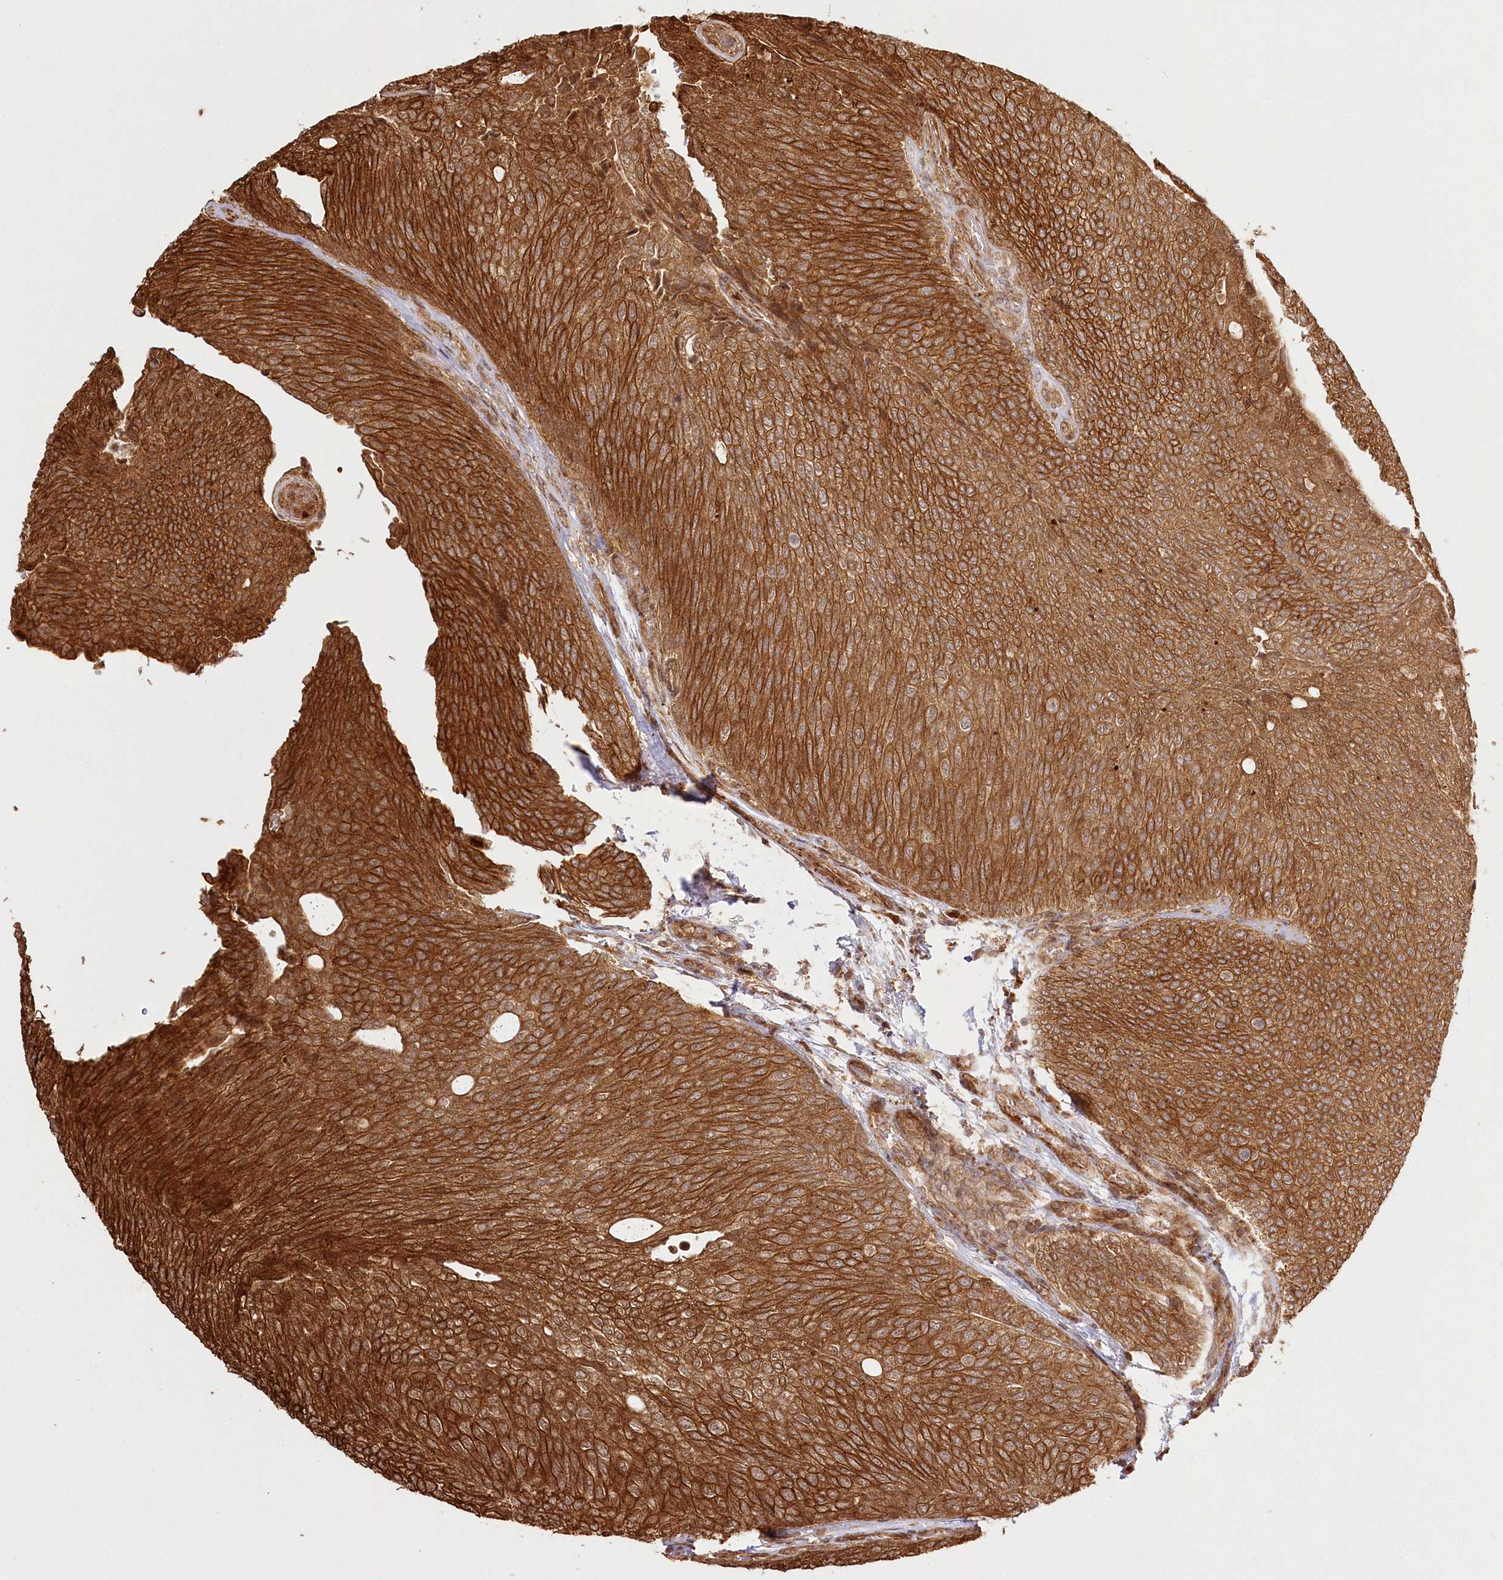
{"staining": {"intensity": "strong", "quantity": ">75%", "location": "cytoplasmic/membranous"}, "tissue": "urothelial cancer", "cell_type": "Tumor cells", "image_type": "cancer", "snomed": [{"axis": "morphology", "description": "Urothelial carcinoma, Low grade"}, {"axis": "topography", "description": "Urinary bladder"}], "caption": "Protein expression analysis of urothelial carcinoma (low-grade) shows strong cytoplasmic/membranous positivity in about >75% of tumor cells.", "gene": "ULK2", "patient": {"sex": "female", "age": 79}}